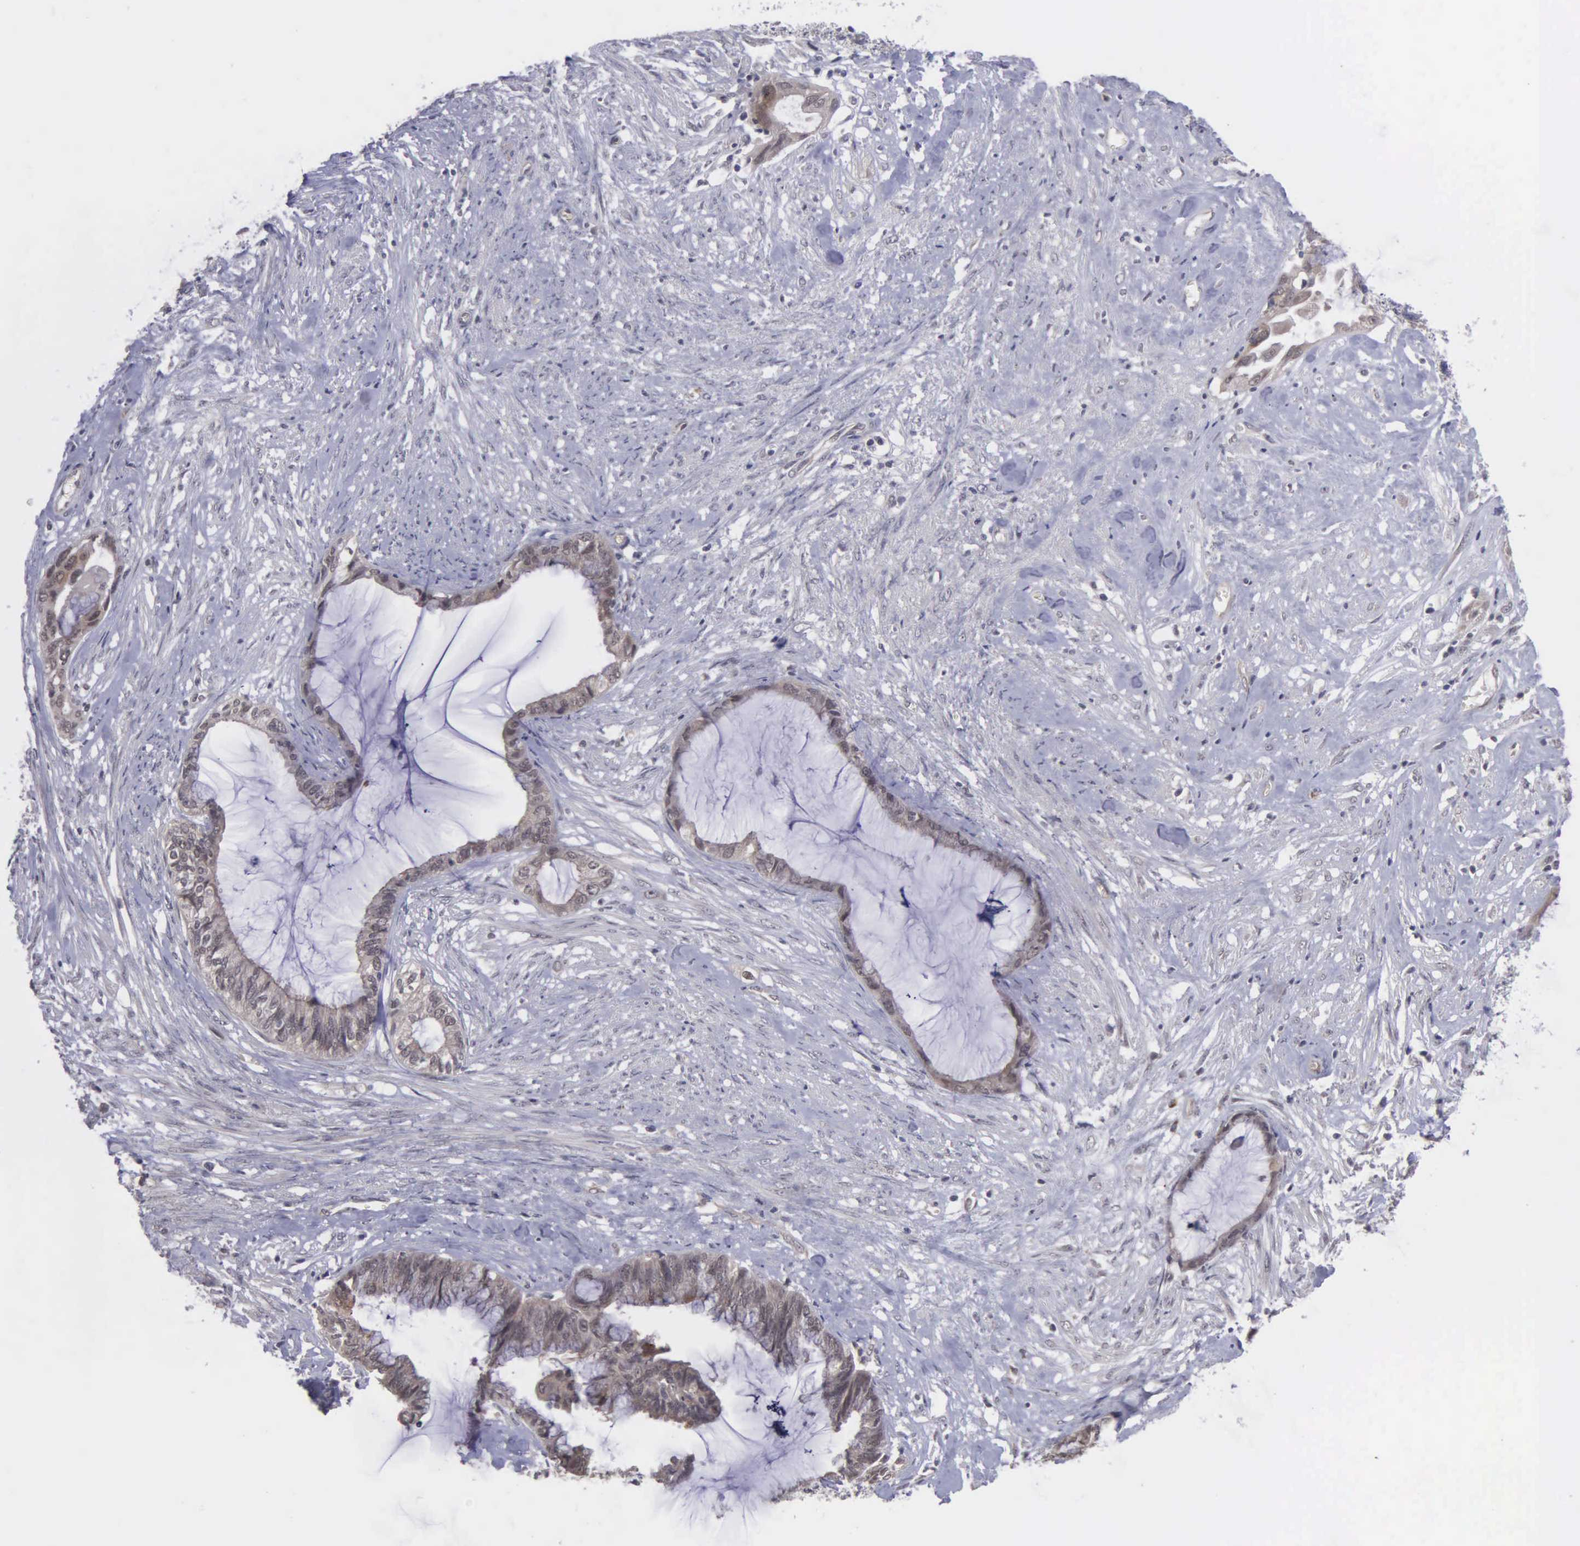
{"staining": {"intensity": "weak", "quantity": ">75%", "location": "cytoplasmic/membranous,nuclear"}, "tissue": "endometrial cancer", "cell_type": "Tumor cells", "image_type": "cancer", "snomed": [{"axis": "morphology", "description": "Adenocarcinoma, NOS"}, {"axis": "topography", "description": "Endometrium"}], "caption": "DAB immunohistochemical staining of human endometrial cancer shows weak cytoplasmic/membranous and nuclear protein positivity in about >75% of tumor cells. Nuclei are stained in blue.", "gene": "MAP3K9", "patient": {"sex": "female", "age": 86}}